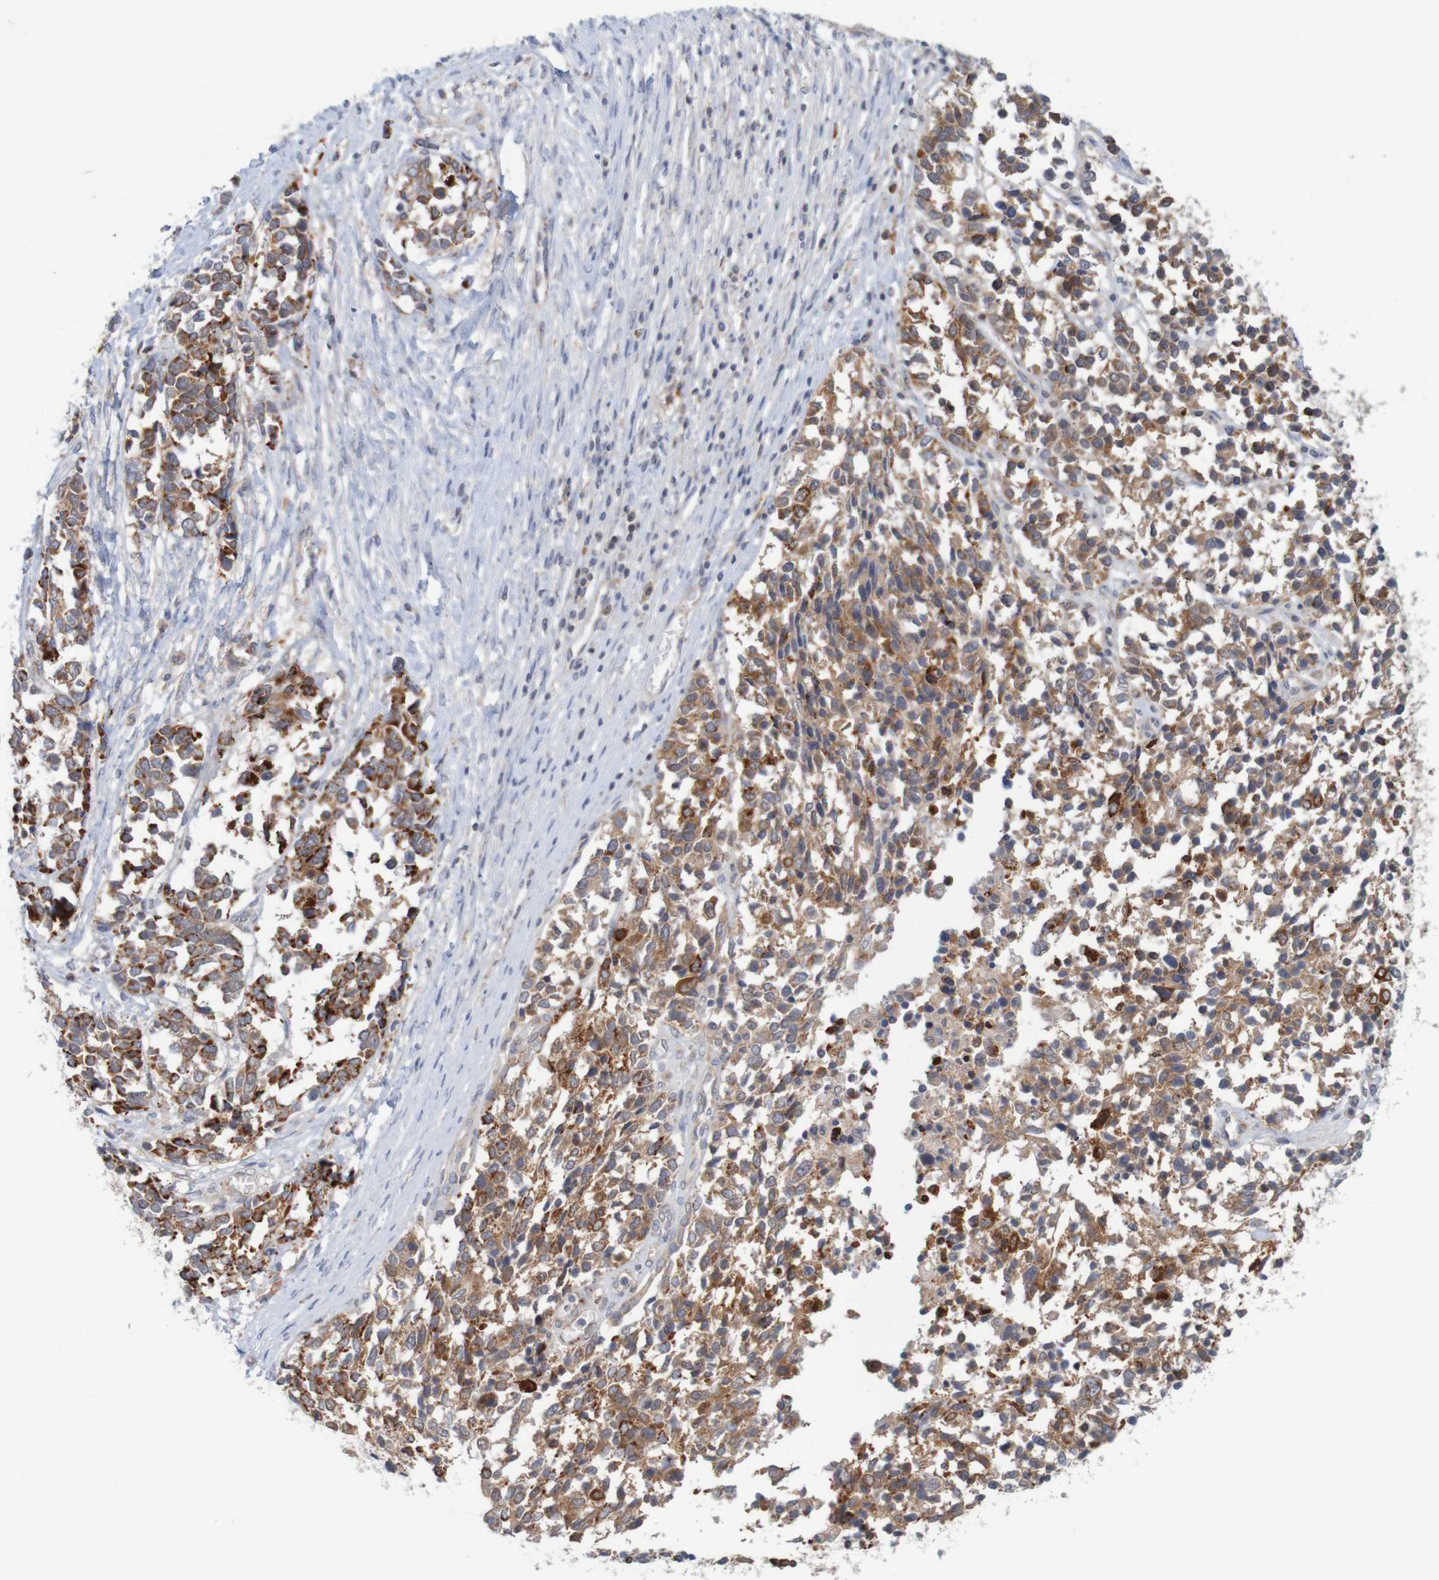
{"staining": {"intensity": "strong", "quantity": ">75%", "location": "cytoplasmic/membranous"}, "tissue": "ovarian cancer", "cell_type": "Tumor cells", "image_type": "cancer", "snomed": [{"axis": "morphology", "description": "Cystadenocarcinoma, serous, NOS"}, {"axis": "topography", "description": "Ovary"}], "caption": "Ovarian serous cystadenocarcinoma stained with immunohistochemistry (IHC) reveals strong cytoplasmic/membranous expression in approximately >75% of tumor cells.", "gene": "NAV2", "patient": {"sex": "female", "age": 44}}